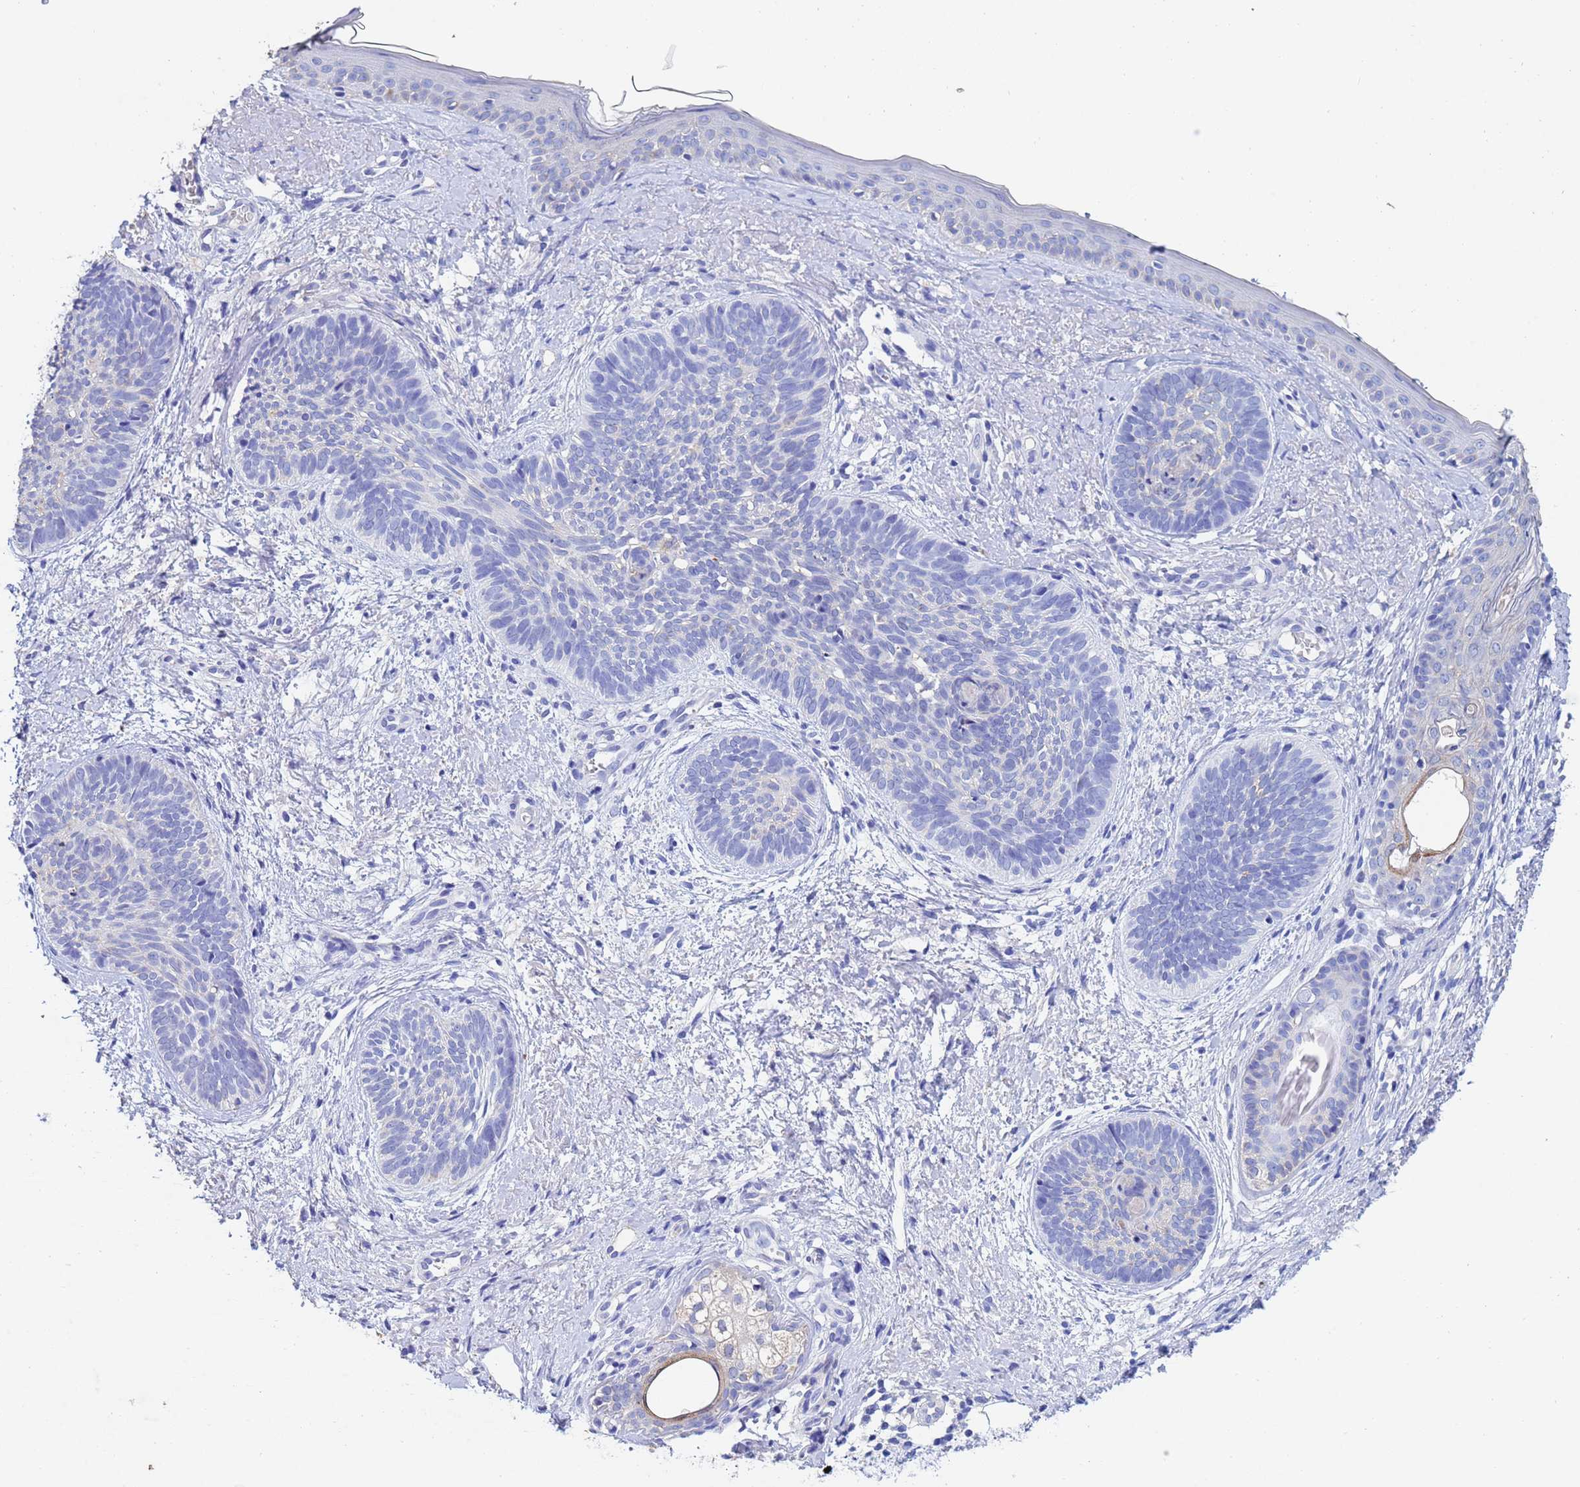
{"staining": {"intensity": "negative", "quantity": "none", "location": "none"}, "tissue": "skin cancer", "cell_type": "Tumor cells", "image_type": "cancer", "snomed": [{"axis": "morphology", "description": "Basal cell carcinoma"}, {"axis": "topography", "description": "Skin"}], "caption": "An image of human skin basal cell carcinoma is negative for staining in tumor cells.", "gene": "CSTB", "patient": {"sex": "female", "age": 81}}